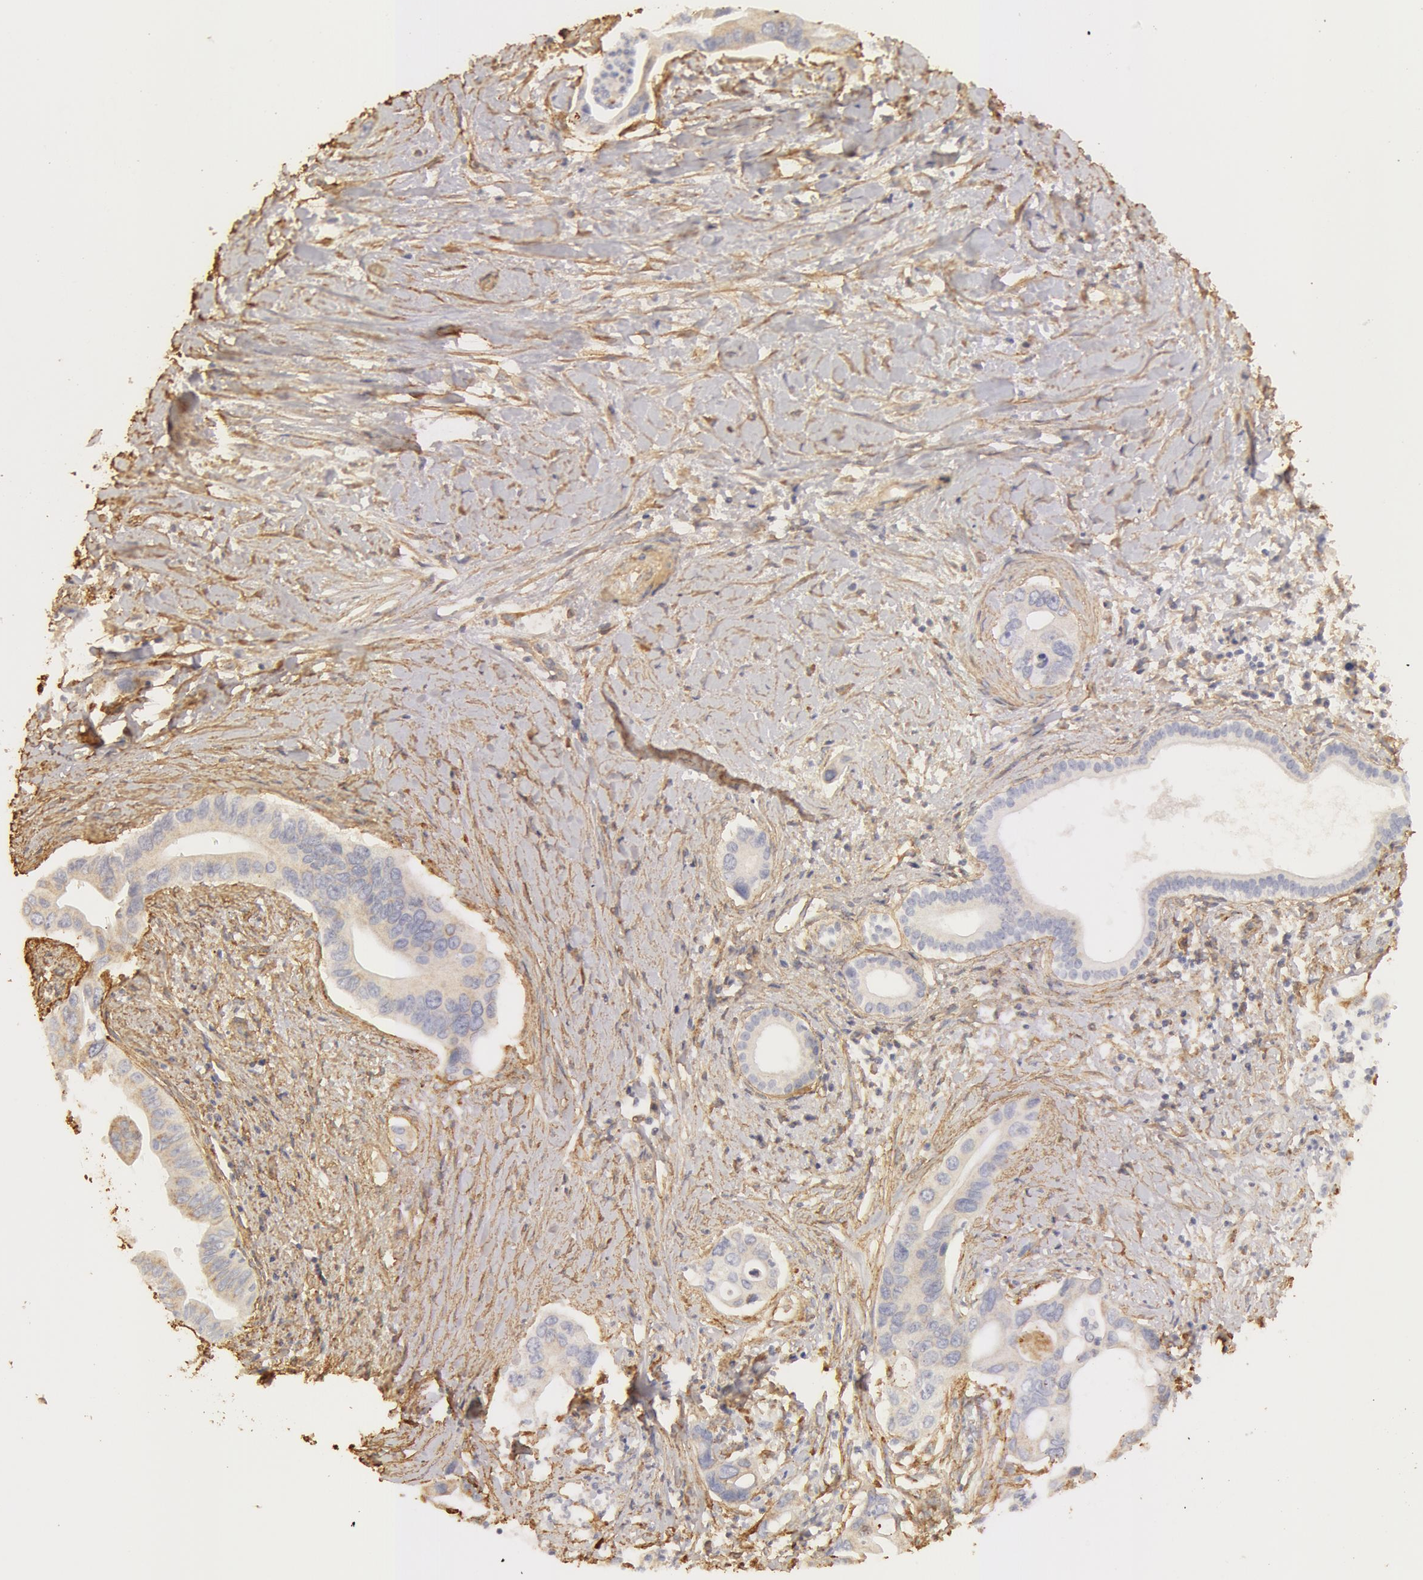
{"staining": {"intensity": "moderate", "quantity": "<25%", "location": "cytoplasmic/membranous"}, "tissue": "liver cancer", "cell_type": "Tumor cells", "image_type": "cancer", "snomed": [{"axis": "morphology", "description": "Cholangiocarcinoma"}, {"axis": "topography", "description": "Liver"}], "caption": "Protein staining of liver cancer (cholangiocarcinoma) tissue displays moderate cytoplasmic/membranous staining in about <25% of tumor cells.", "gene": "COL4A1", "patient": {"sex": "female", "age": 65}}